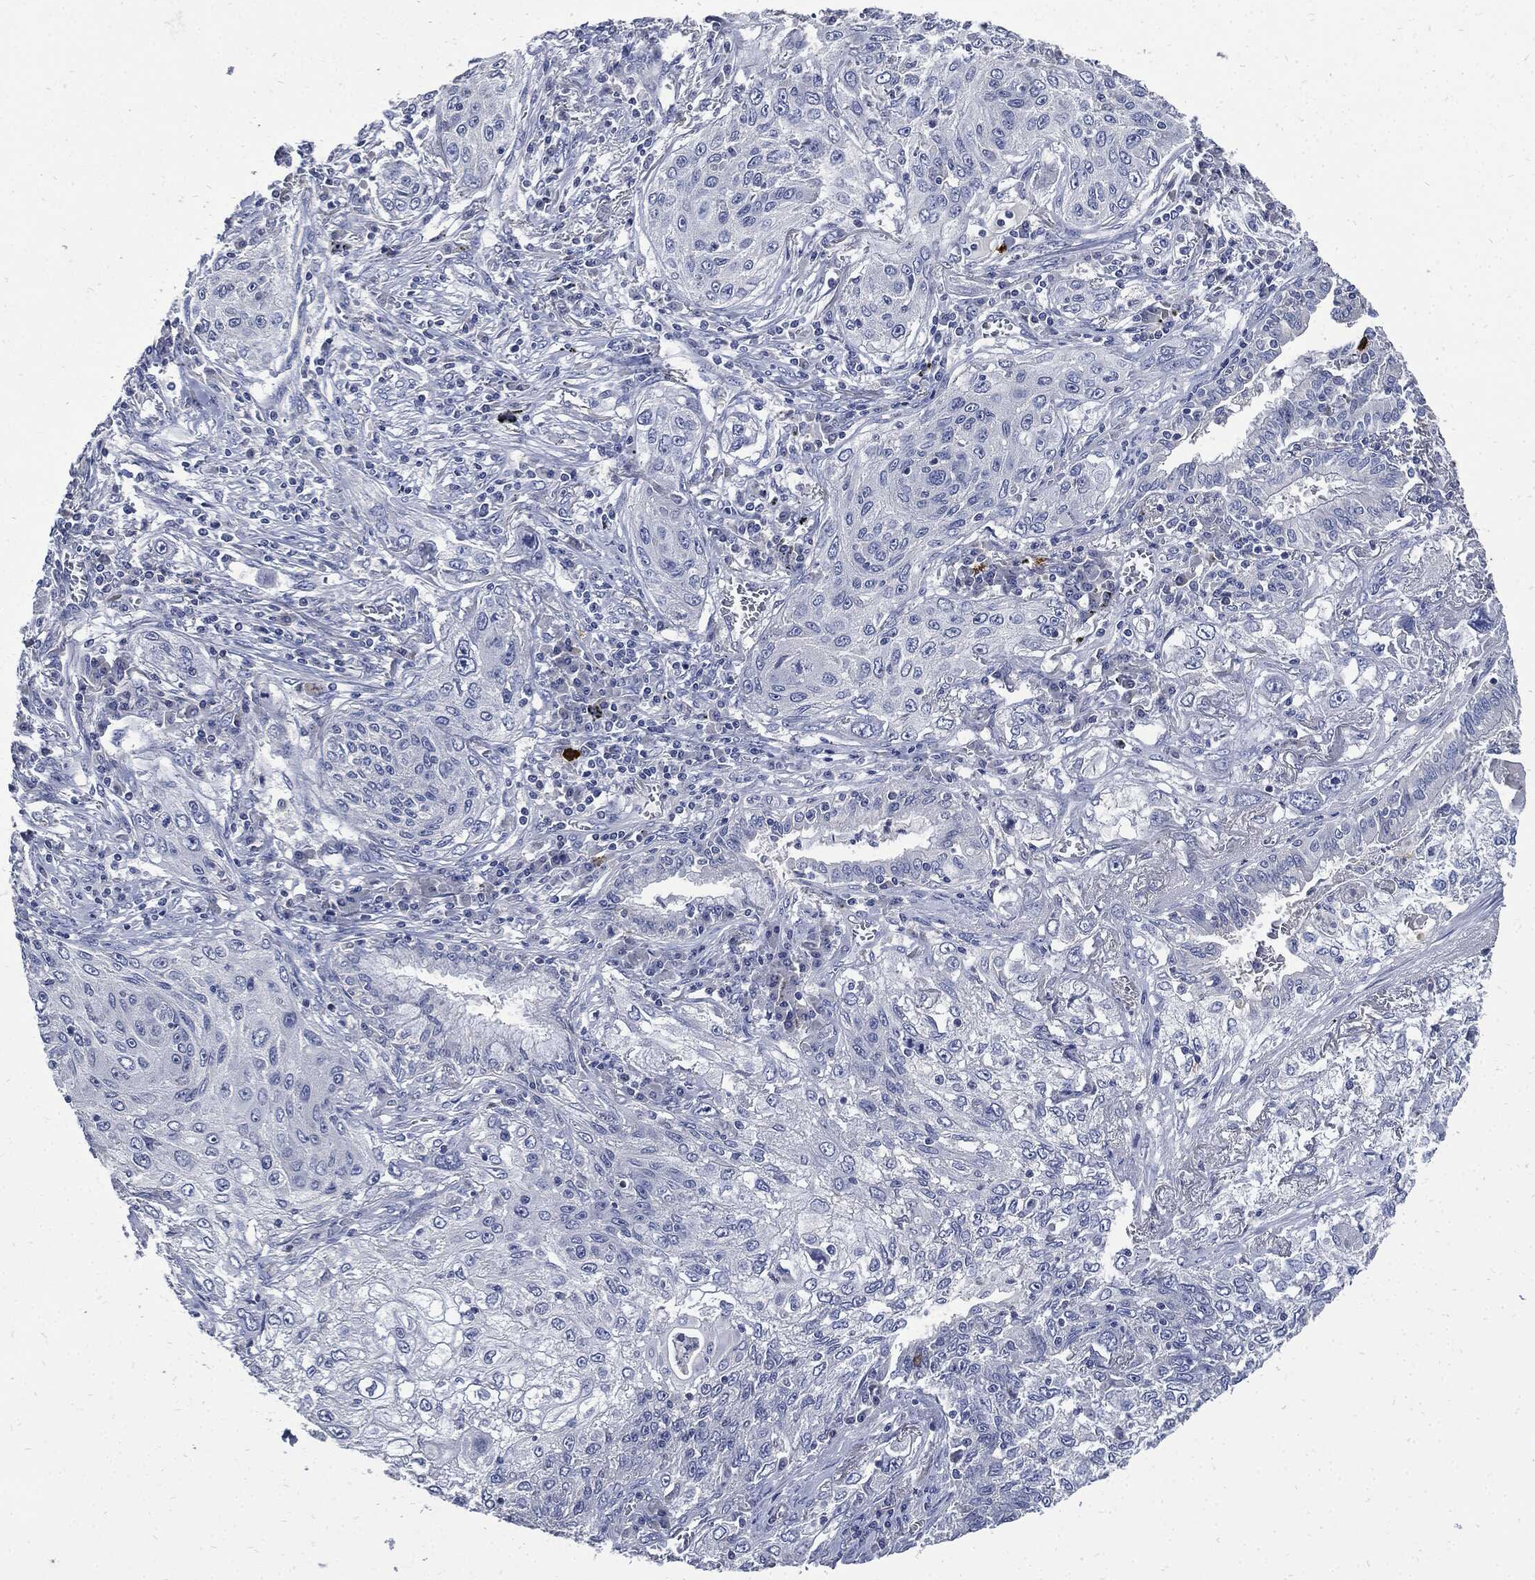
{"staining": {"intensity": "negative", "quantity": "none", "location": "none"}, "tissue": "lung cancer", "cell_type": "Tumor cells", "image_type": "cancer", "snomed": [{"axis": "morphology", "description": "Squamous cell carcinoma, NOS"}, {"axis": "topography", "description": "Lung"}], "caption": "High magnification brightfield microscopy of lung cancer stained with DAB (3,3'-diaminobenzidine) (brown) and counterstained with hematoxylin (blue): tumor cells show no significant staining.", "gene": "CPE", "patient": {"sex": "female", "age": 69}}